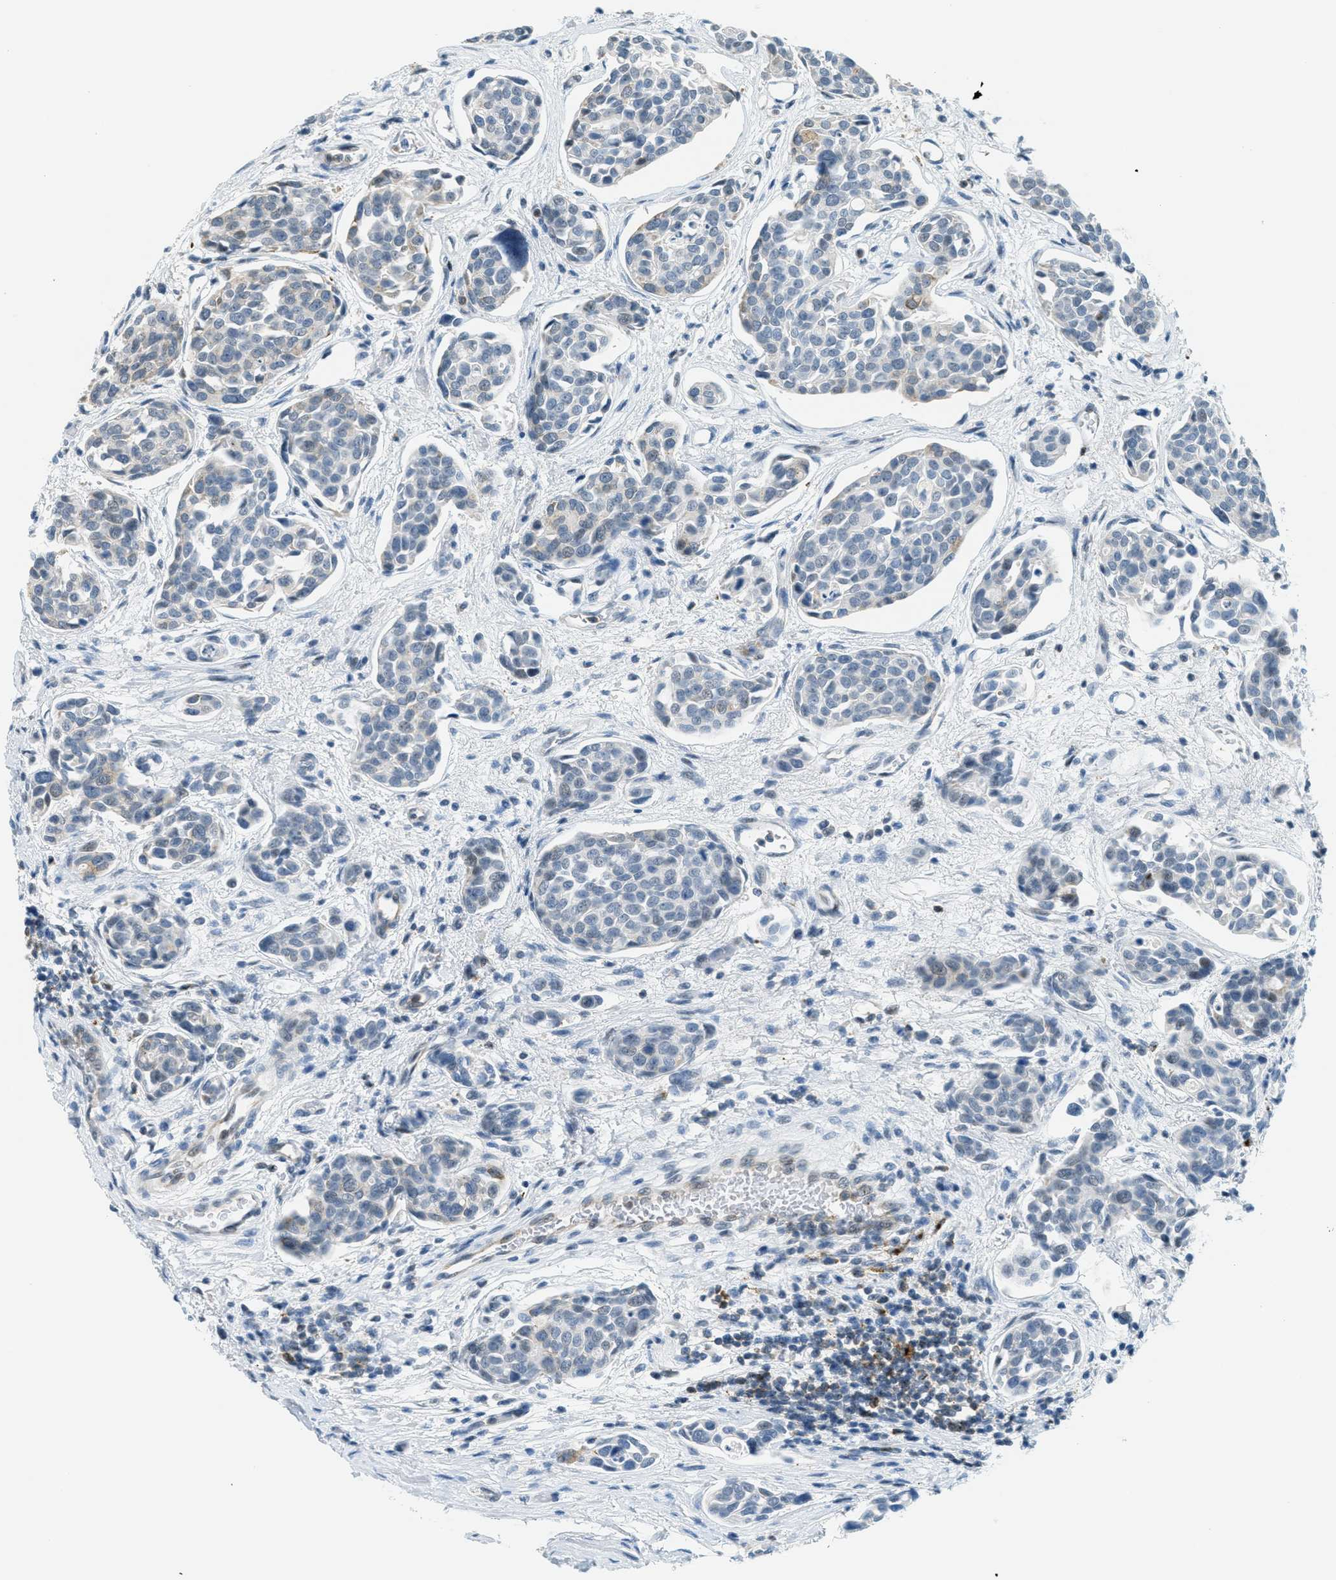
{"staining": {"intensity": "weak", "quantity": "<25%", "location": "cytoplasmic/membranous"}, "tissue": "urothelial cancer", "cell_type": "Tumor cells", "image_type": "cancer", "snomed": [{"axis": "morphology", "description": "Urothelial carcinoma, High grade"}, {"axis": "topography", "description": "Urinary bladder"}], "caption": "Urothelial cancer stained for a protein using immunohistochemistry (IHC) demonstrates no staining tumor cells.", "gene": "FYN", "patient": {"sex": "male", "age": 78}}